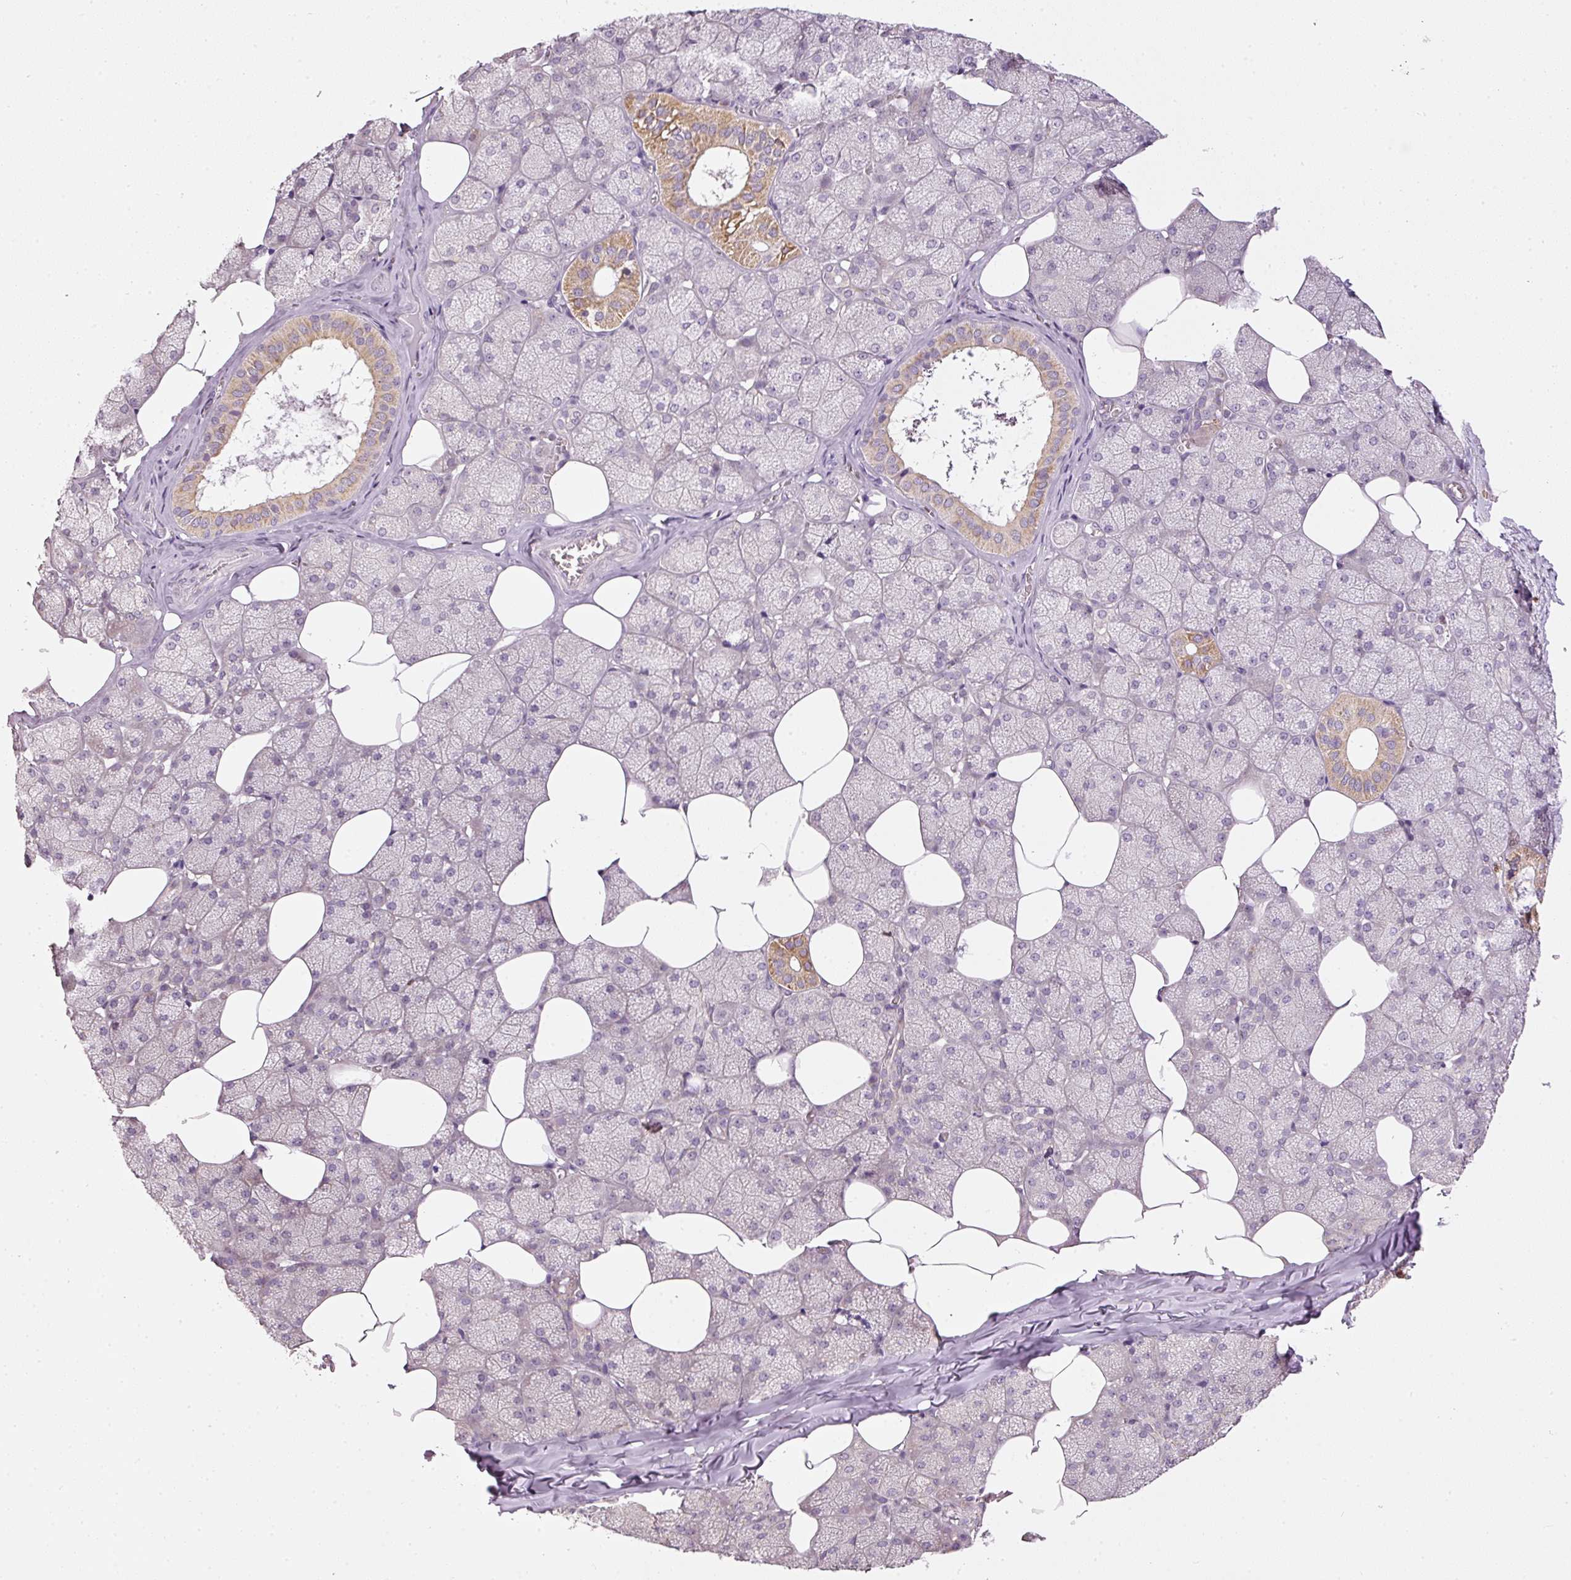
{"staining": {"intensity": "moderate", "quantity": "<25%", "location": "cytoplasmic/membranous"}, "tissue": "salivary gland", "cell_type": "Glandular cells", "image_type": "normal", "snomed": [{"axis": "morphology", "description": "Normal tissue, NOS"}, {"axis": "topography", "description": "Salivary gland"}, {"axis": "topography", "description": "Peripheral nerve tissue"}], "caption": "Immunohistochemical staining of normal human salivary gland demonstrates <25% levels of moderate cytoplasmic/membranous protein expression in about <25% of glandular cells. (brown staining indicates protein expression, while blue staining denotes nuclei).", "gene": "MTHFD1L", "patient": {"sex": "male", "age": 38}}